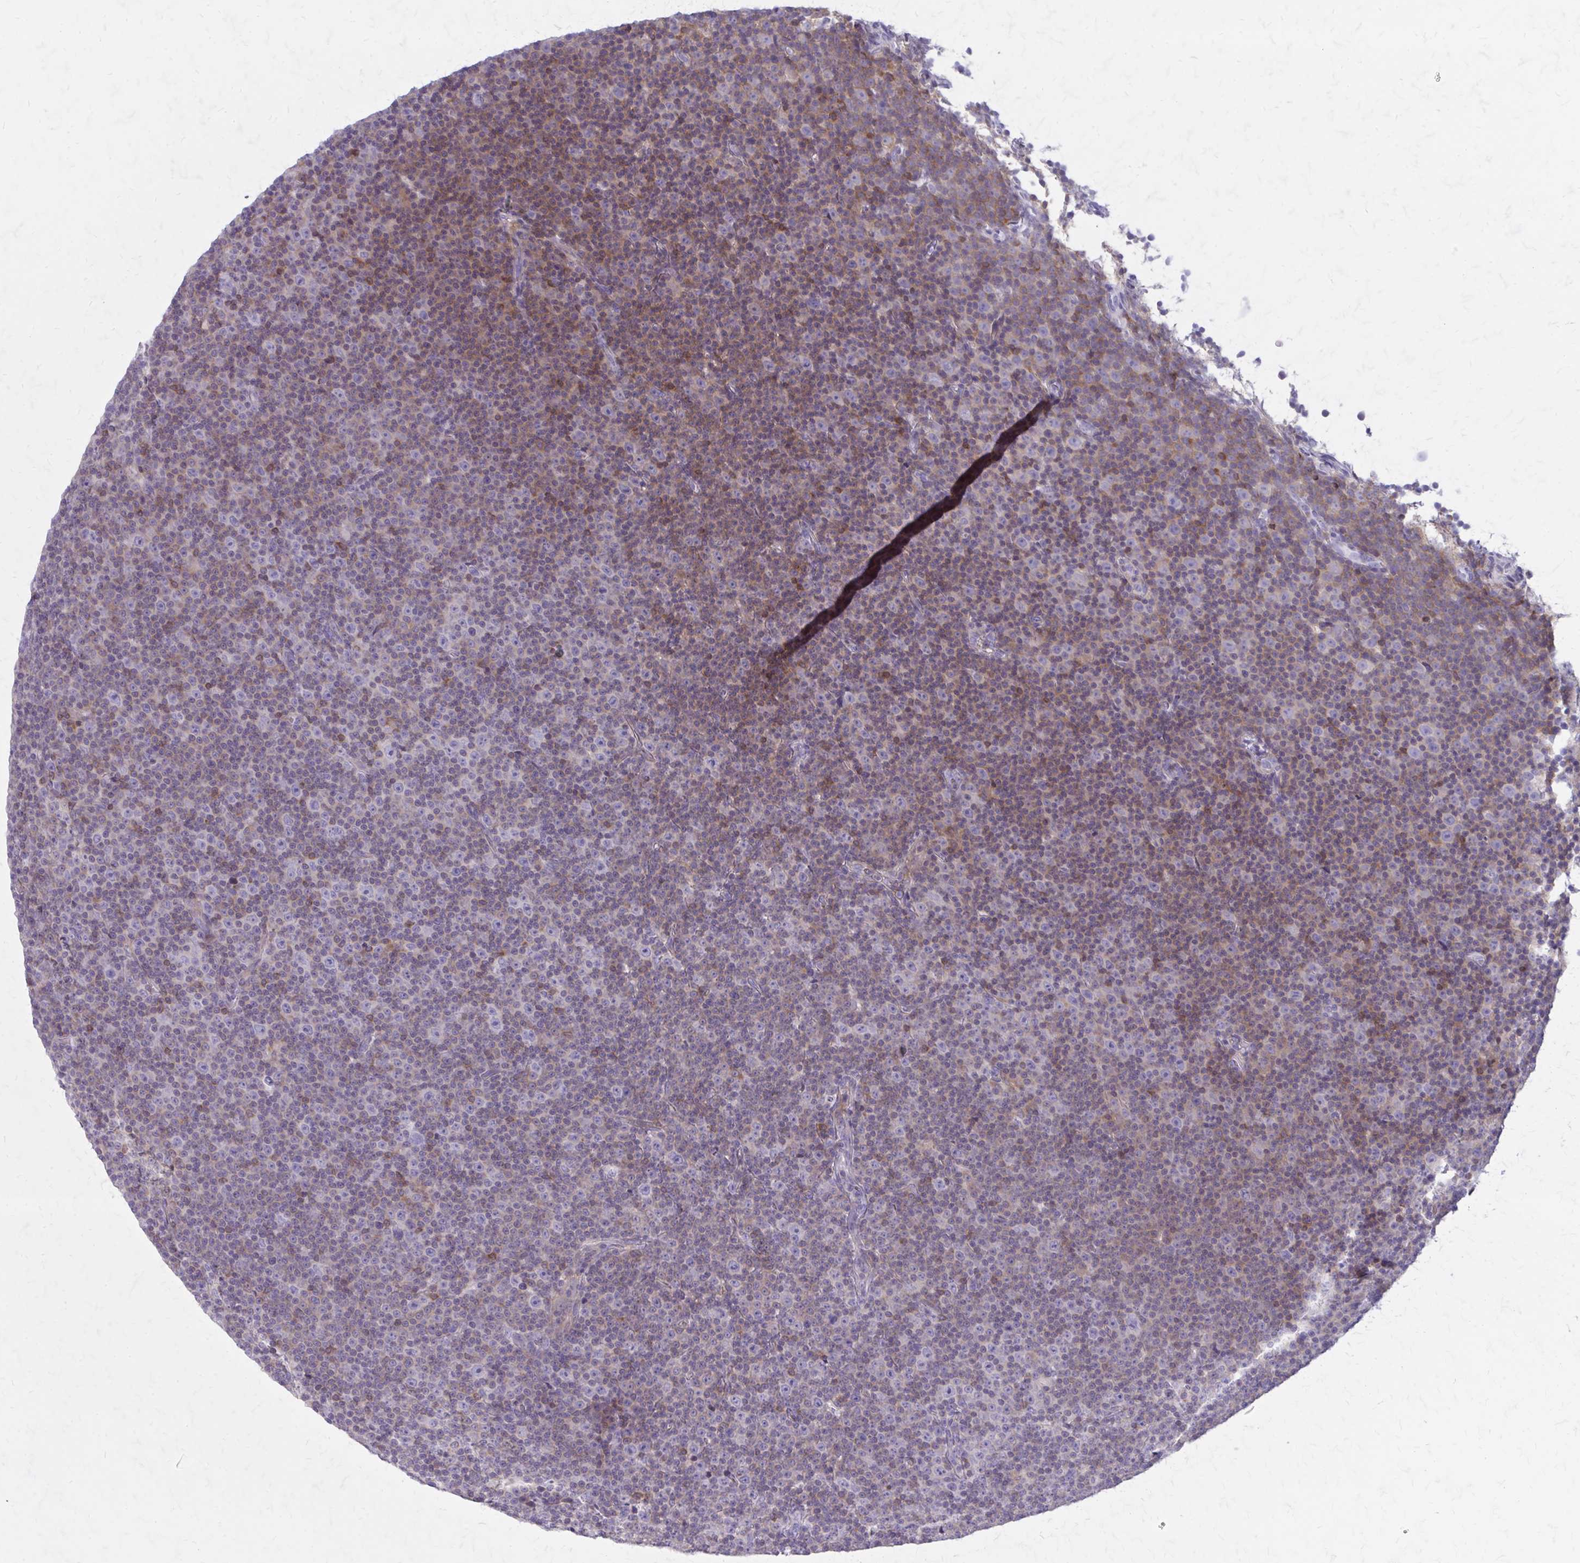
{"staining": {"intensity": "negative", "quantity": "none", "location": "none"}, "tissue": "lymphoma", "cell_type": "Tumor cells", "image_type": "cancer", "snomed": [{"axis": "morphology", "description": "Malignant lymphoma, non-Hodgkin's type, Low grade"}, {"axis": "topography", "description": "Lymph node"}], "caption": "IHC photomicrograph of neoplastic tissue: lymphoma stained with DAB (3,3'-diaminobenzidine) shows no significant protein expression in tumor cells.", "gene": "PITPNM1", "patient": {"sex": "female", "age": 67}}